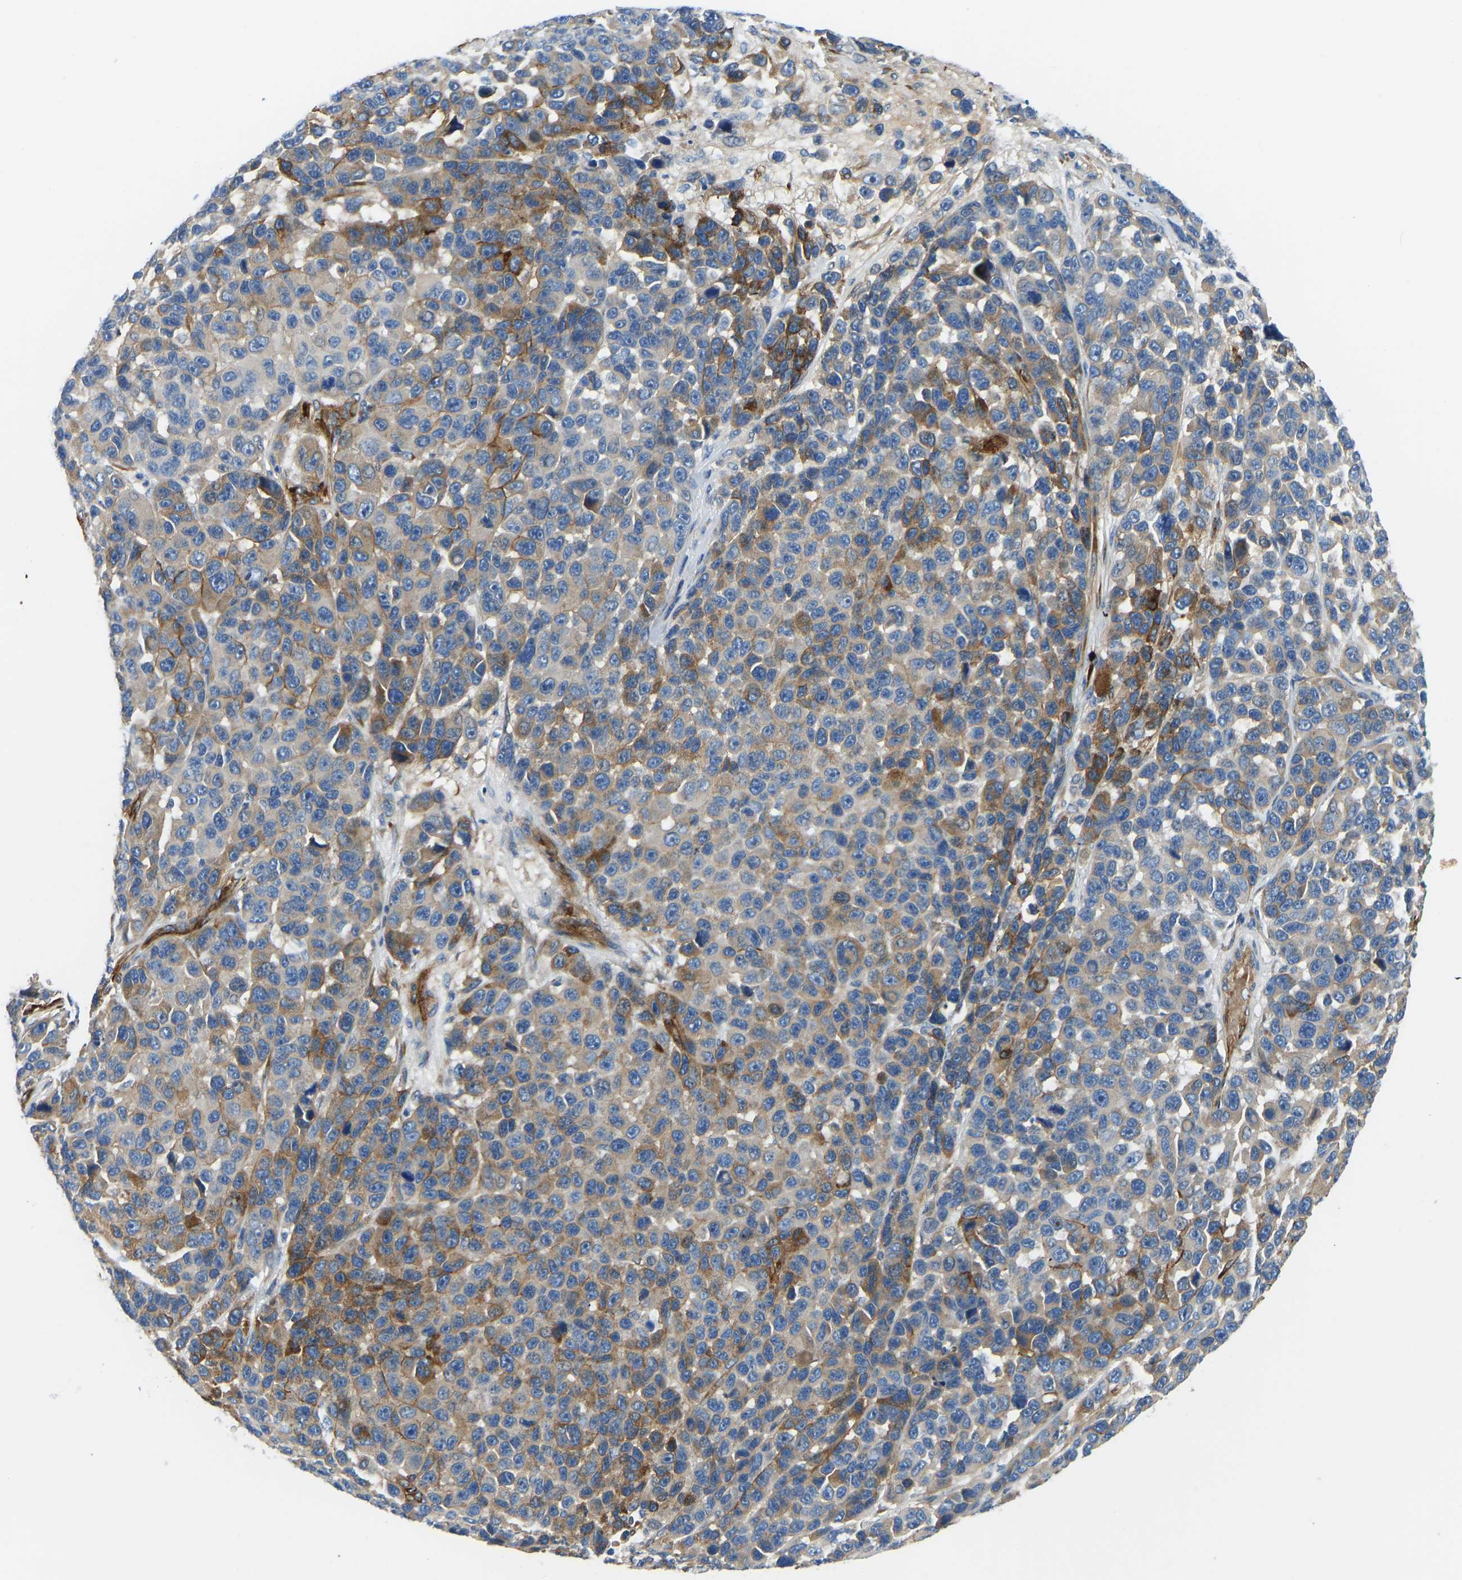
{"staining": {"intensity": "moderate", "quantity": "25%-75%", "location": "cytoplasmic/membranous"}, "tissue": "melanoma", "cell_type": "Tumor cells", "image_type": "cancer", "snomed": [{"axis": "morphology", "description": "Malignant melanoma, NOS"}, {"axis": "topography", "description": "Skin"}], "caption": "Immunohistochemistry of human malignant melanoma reveals medium levels of moderate cytoplasmic/membranous positivity in about 25%-75% of tumor cells.", "gene": "COL15A1", "patient": {"sex": "male", "age": 53}}